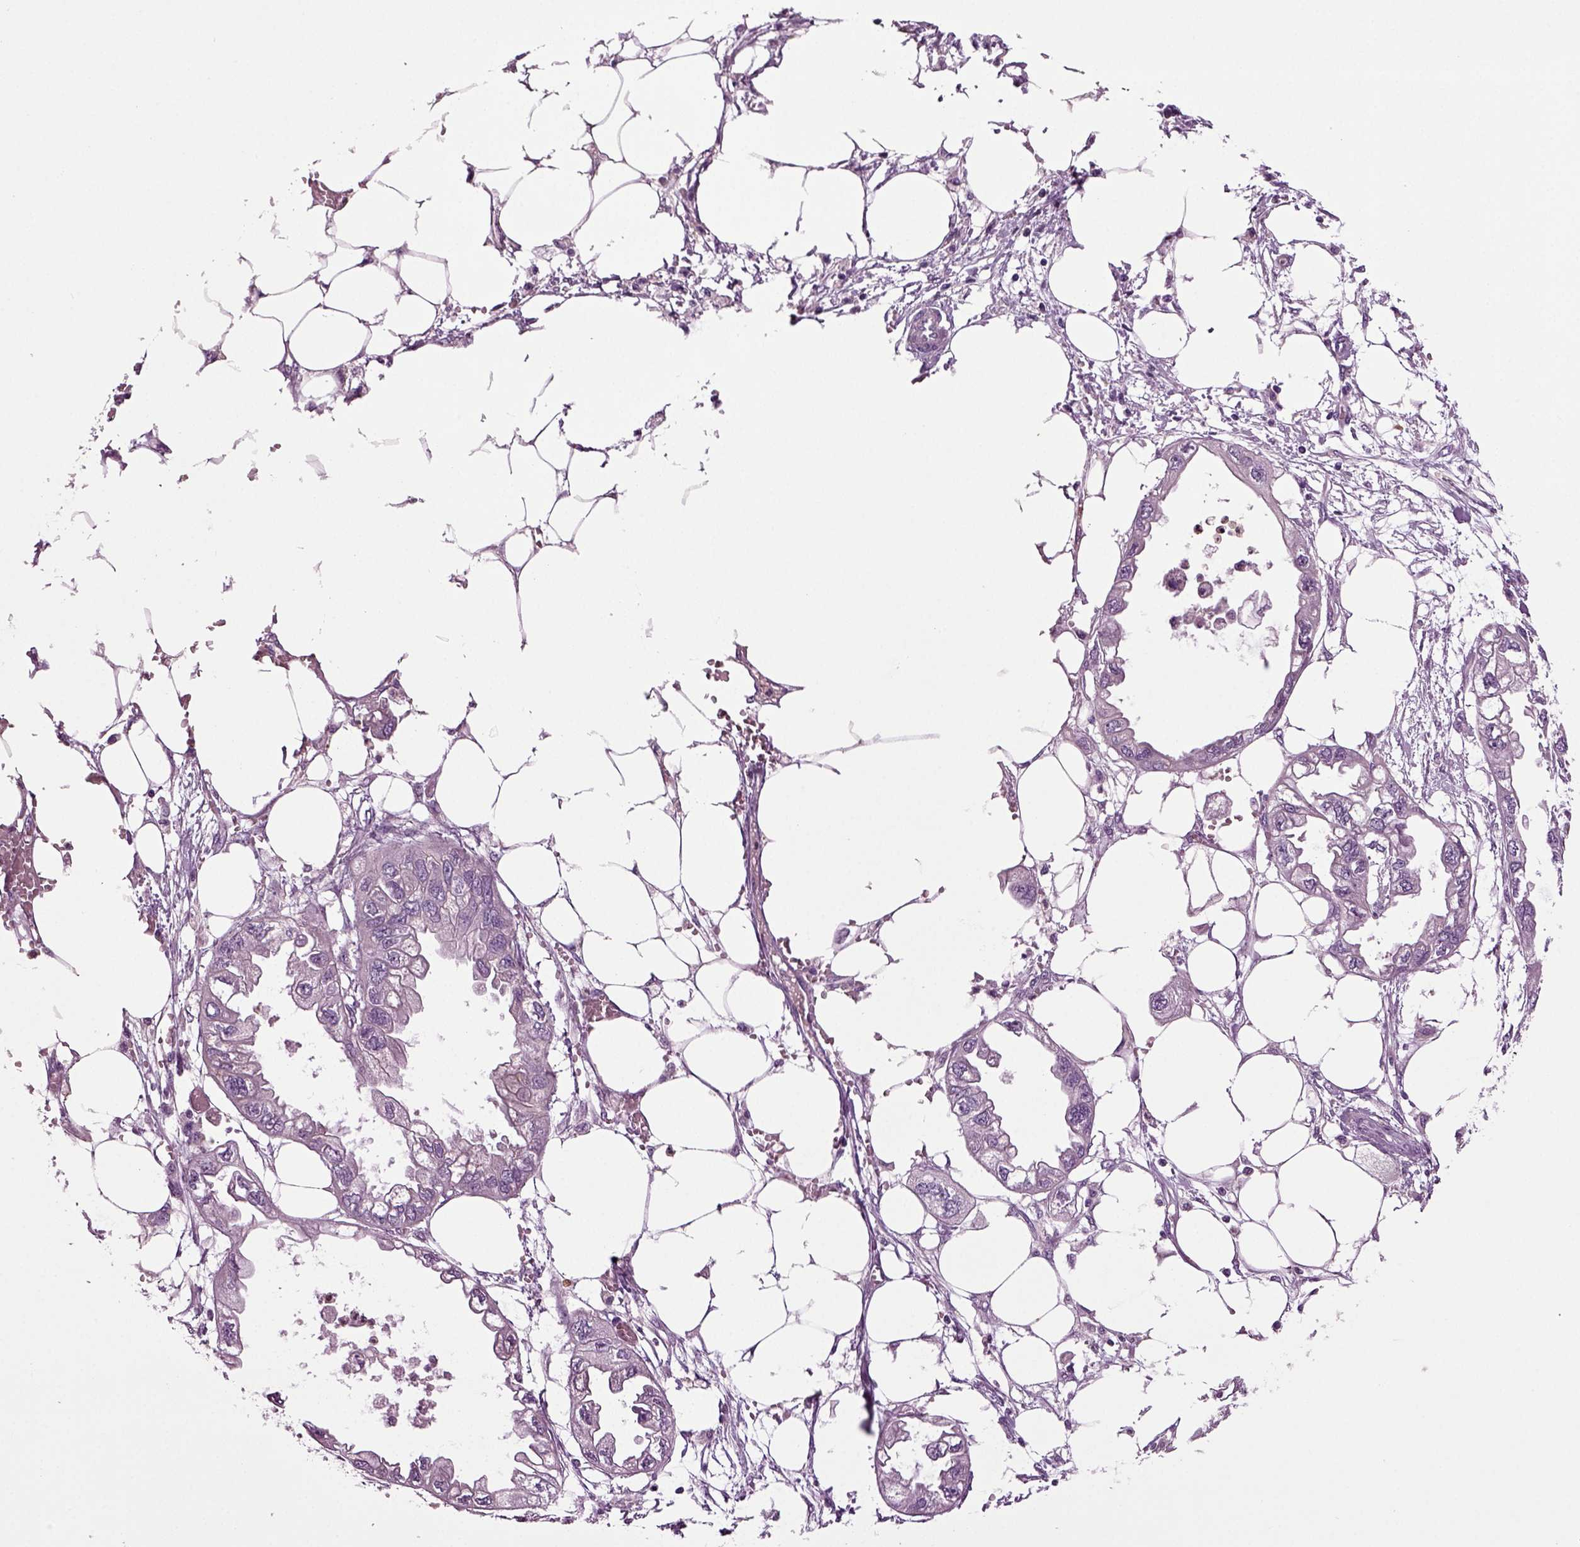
{"staining": {"intensity": "negative", "quantity": "none", "location": "none"}, "tissue": "endometrial cancer", "cell_type": "Tumor cells", "image_type": "cancer", "snomed": [{"axis": "morphology", "description": "Adenocarcinoma, NOS"}, {"axis": "morphology", "description": "Adenocarcinoma, metastatic, NOS"}, {"axis": "topography", "description": "Adipose tissue"}, {"axis": "topography", "description": "Endometrium"}], "caption": "Tumor cells show no significant protein staining in metastatic adenocarcinoma (endometrial).", "gene": "FGF11", "patient": {"sex": "female", "age": 67}}